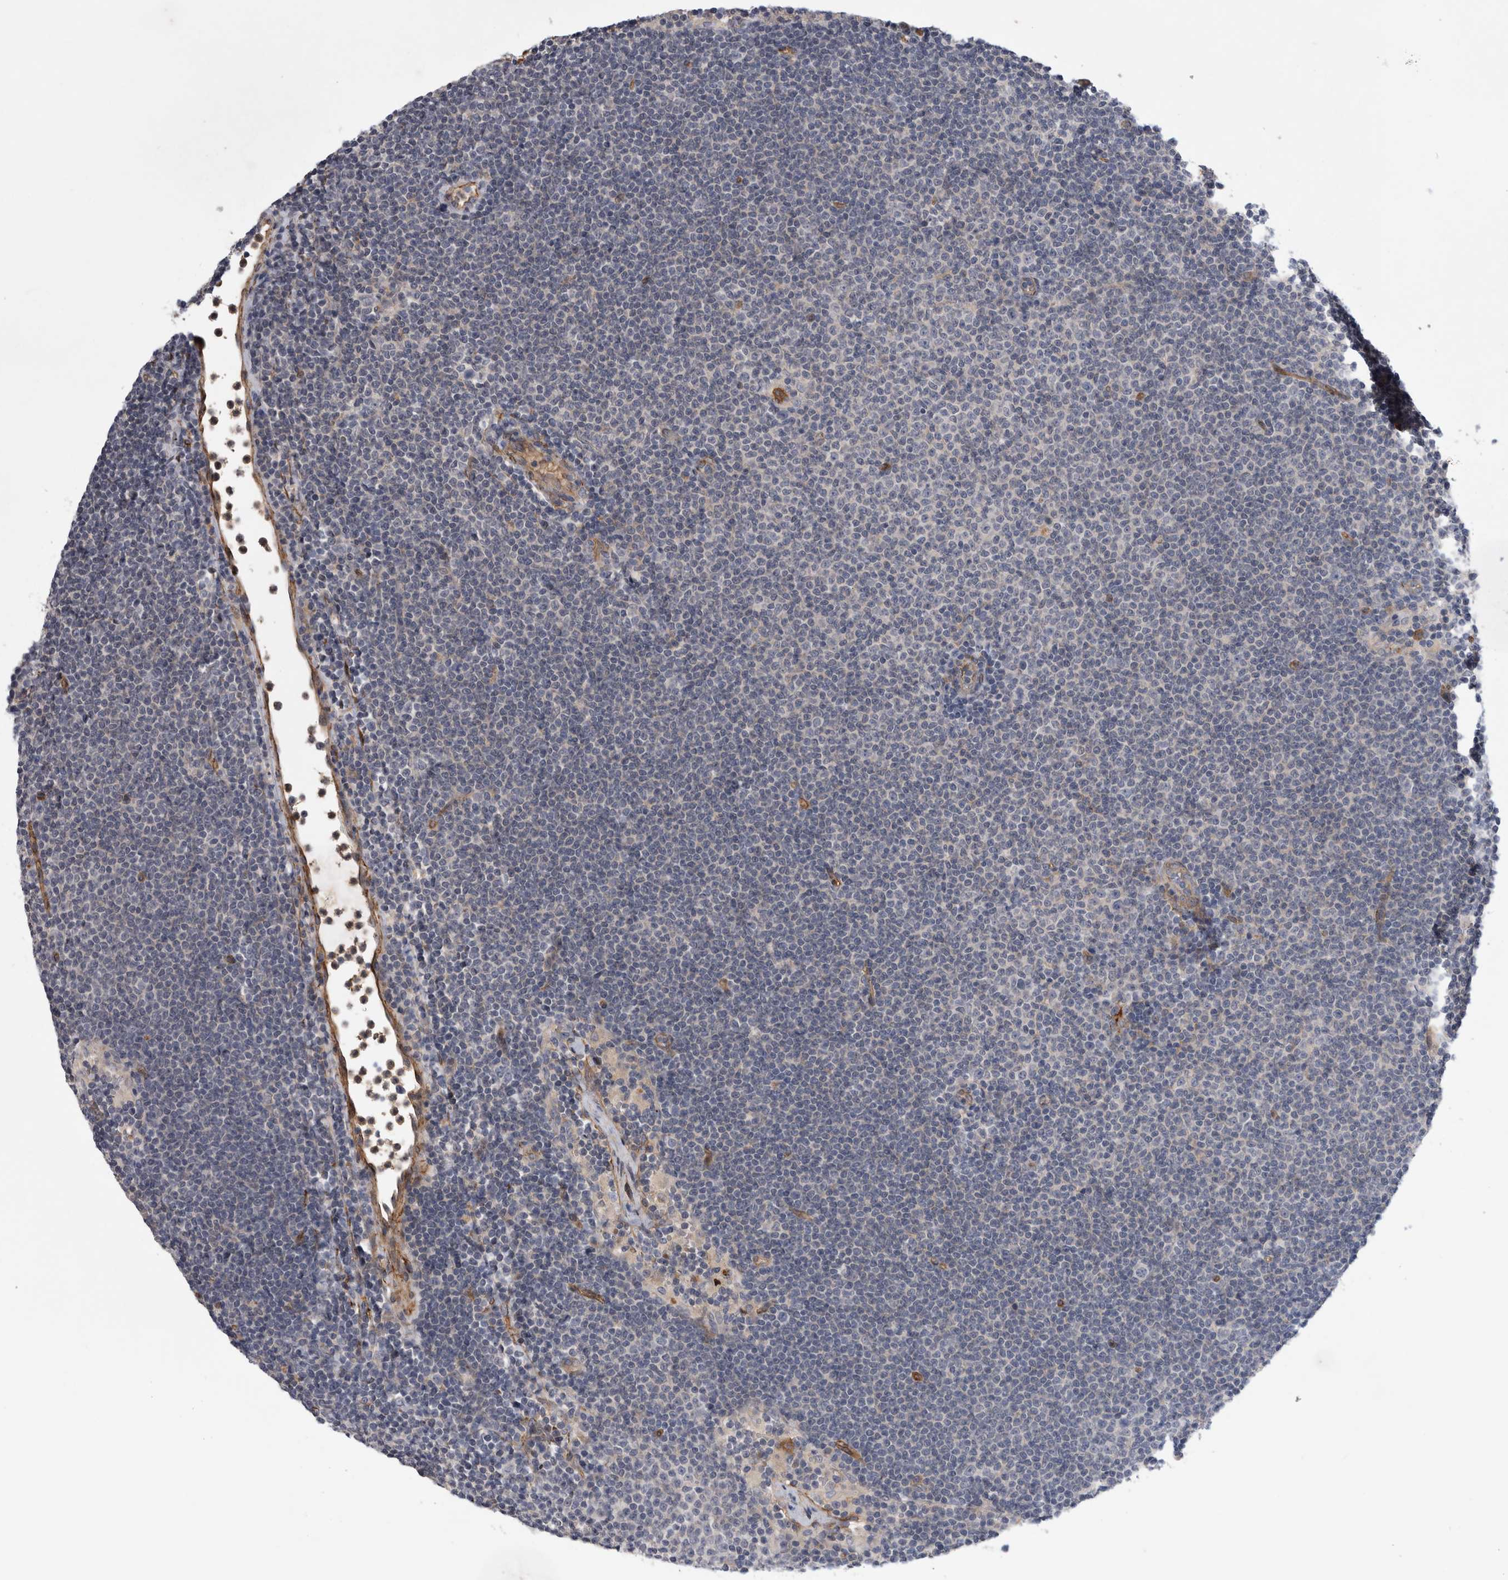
{"staining": {"intensity": "negative", "quantity": "none", "location": "none"}, "tissue": "lymphoma", "cell_type": "Tumor cells", "image_type": "cancer", "snomed": [{"axis": "morphology", "description": "Malignant lymphoma, non-Hodgkin's type, Low grade"}, {"axis": "topography", "description": "Lymph node"}], "caption": "Micrograph shows no significant protein expression in tumor cells of low-grade malignant lymphoma, non-Hodgkin's type. (Immunohistochemistry (ihc), brightfield microscopy, high magnification).", "gene": "ANKFY1", "patient": {"sex": "female", "age": 53}}